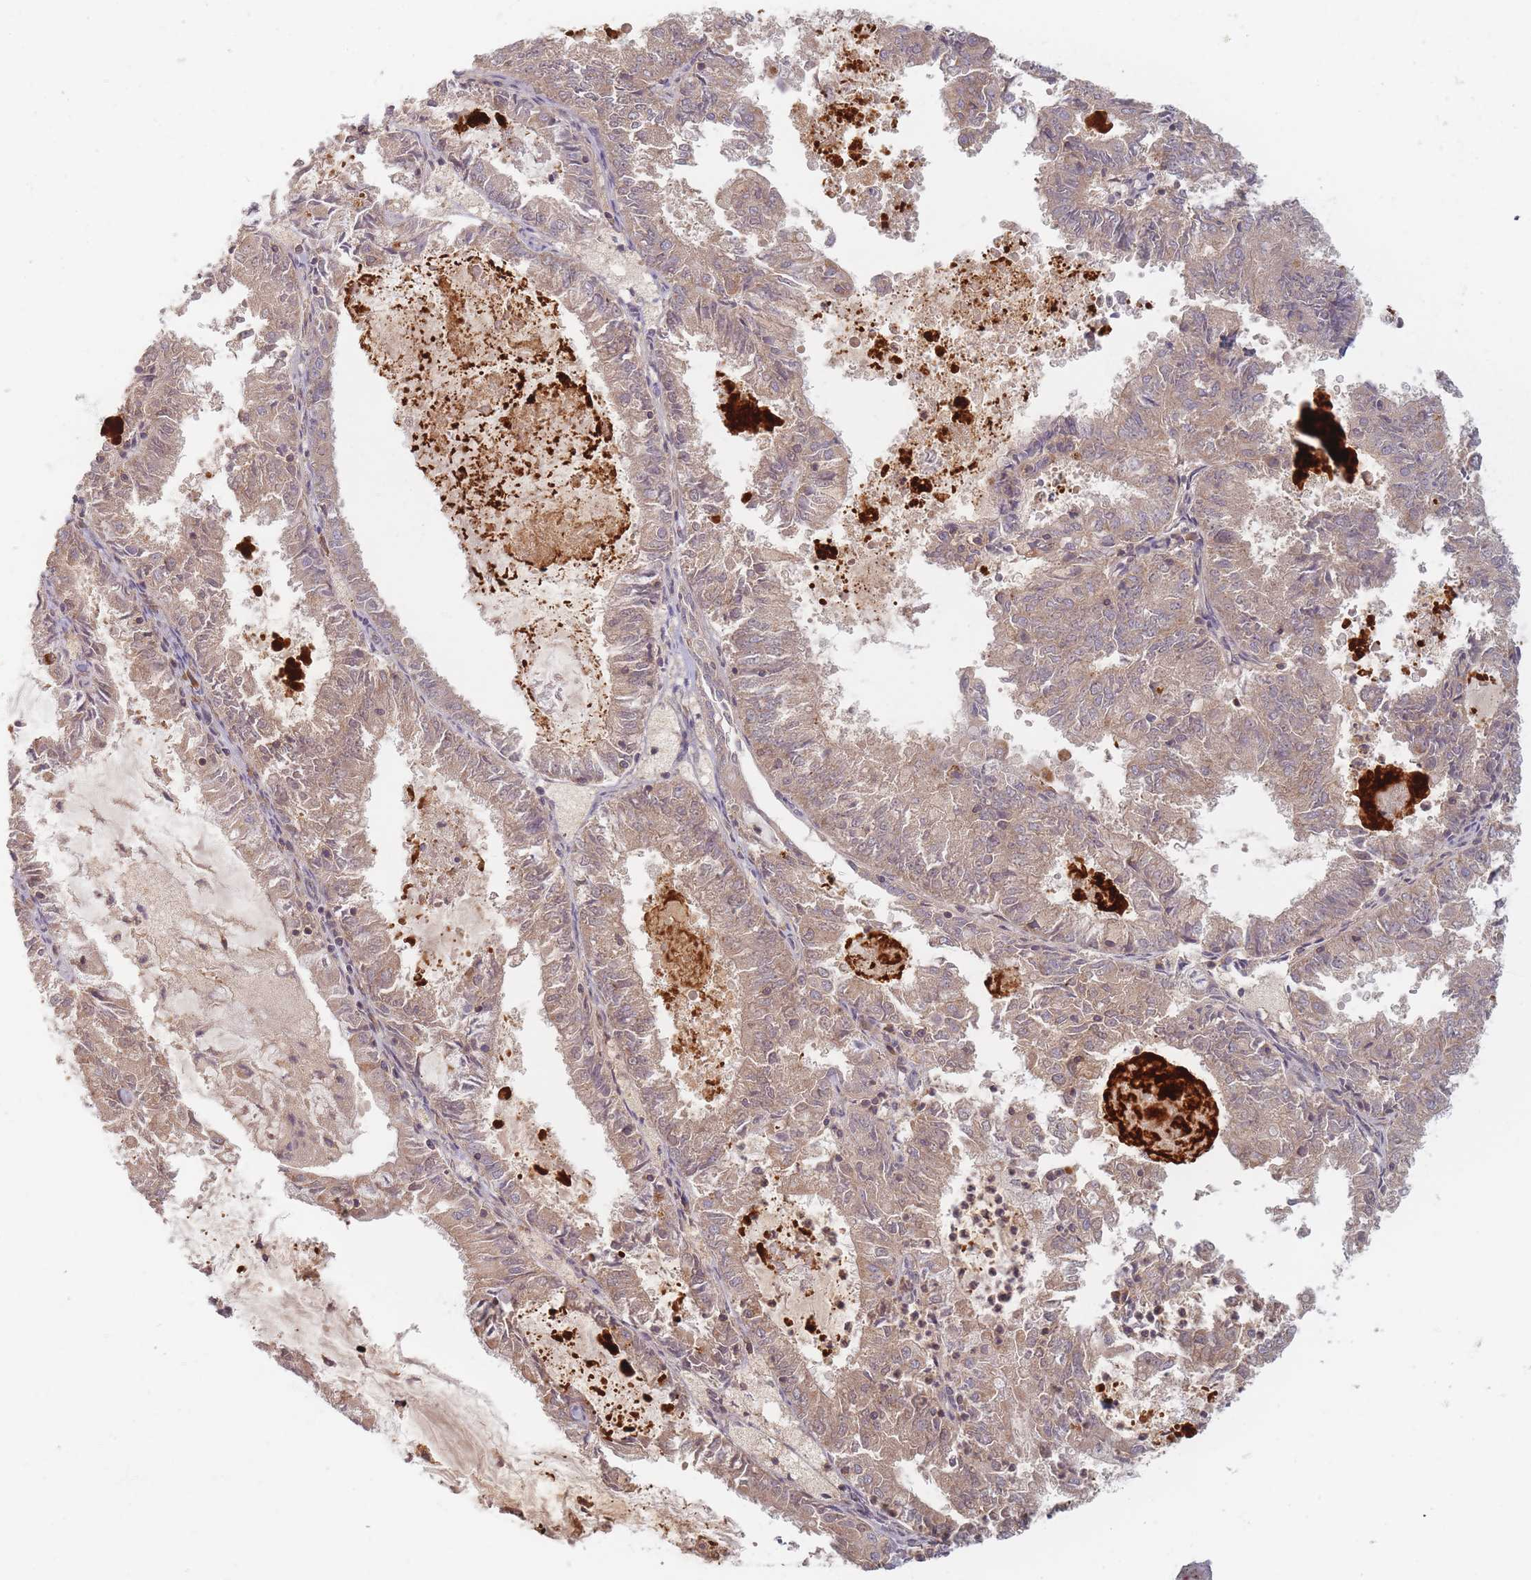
{"staining": {"intensity": "moderate", "quantity": ">75%", "location": "cytoplasmic/membranous"}, "tissue": "endometrial cancer", "cell_type": "Tumor cells", "image_type": "cancer", "snomed": [{"axis": "morphology", "description": "Adenocarcinoma, NOS"}, {"axis": "topography", "description": "Endometrium"}], "caption": "A histopathology image showing moderate cytoplasmic/membranous expression in approximately >75% of tumor cells in adenocarcinoma (endometrial), as visualized by brown immunohistochemical staining.", "gene": "SLC35F3", "patient": {"sex": "female", "age": 57}}